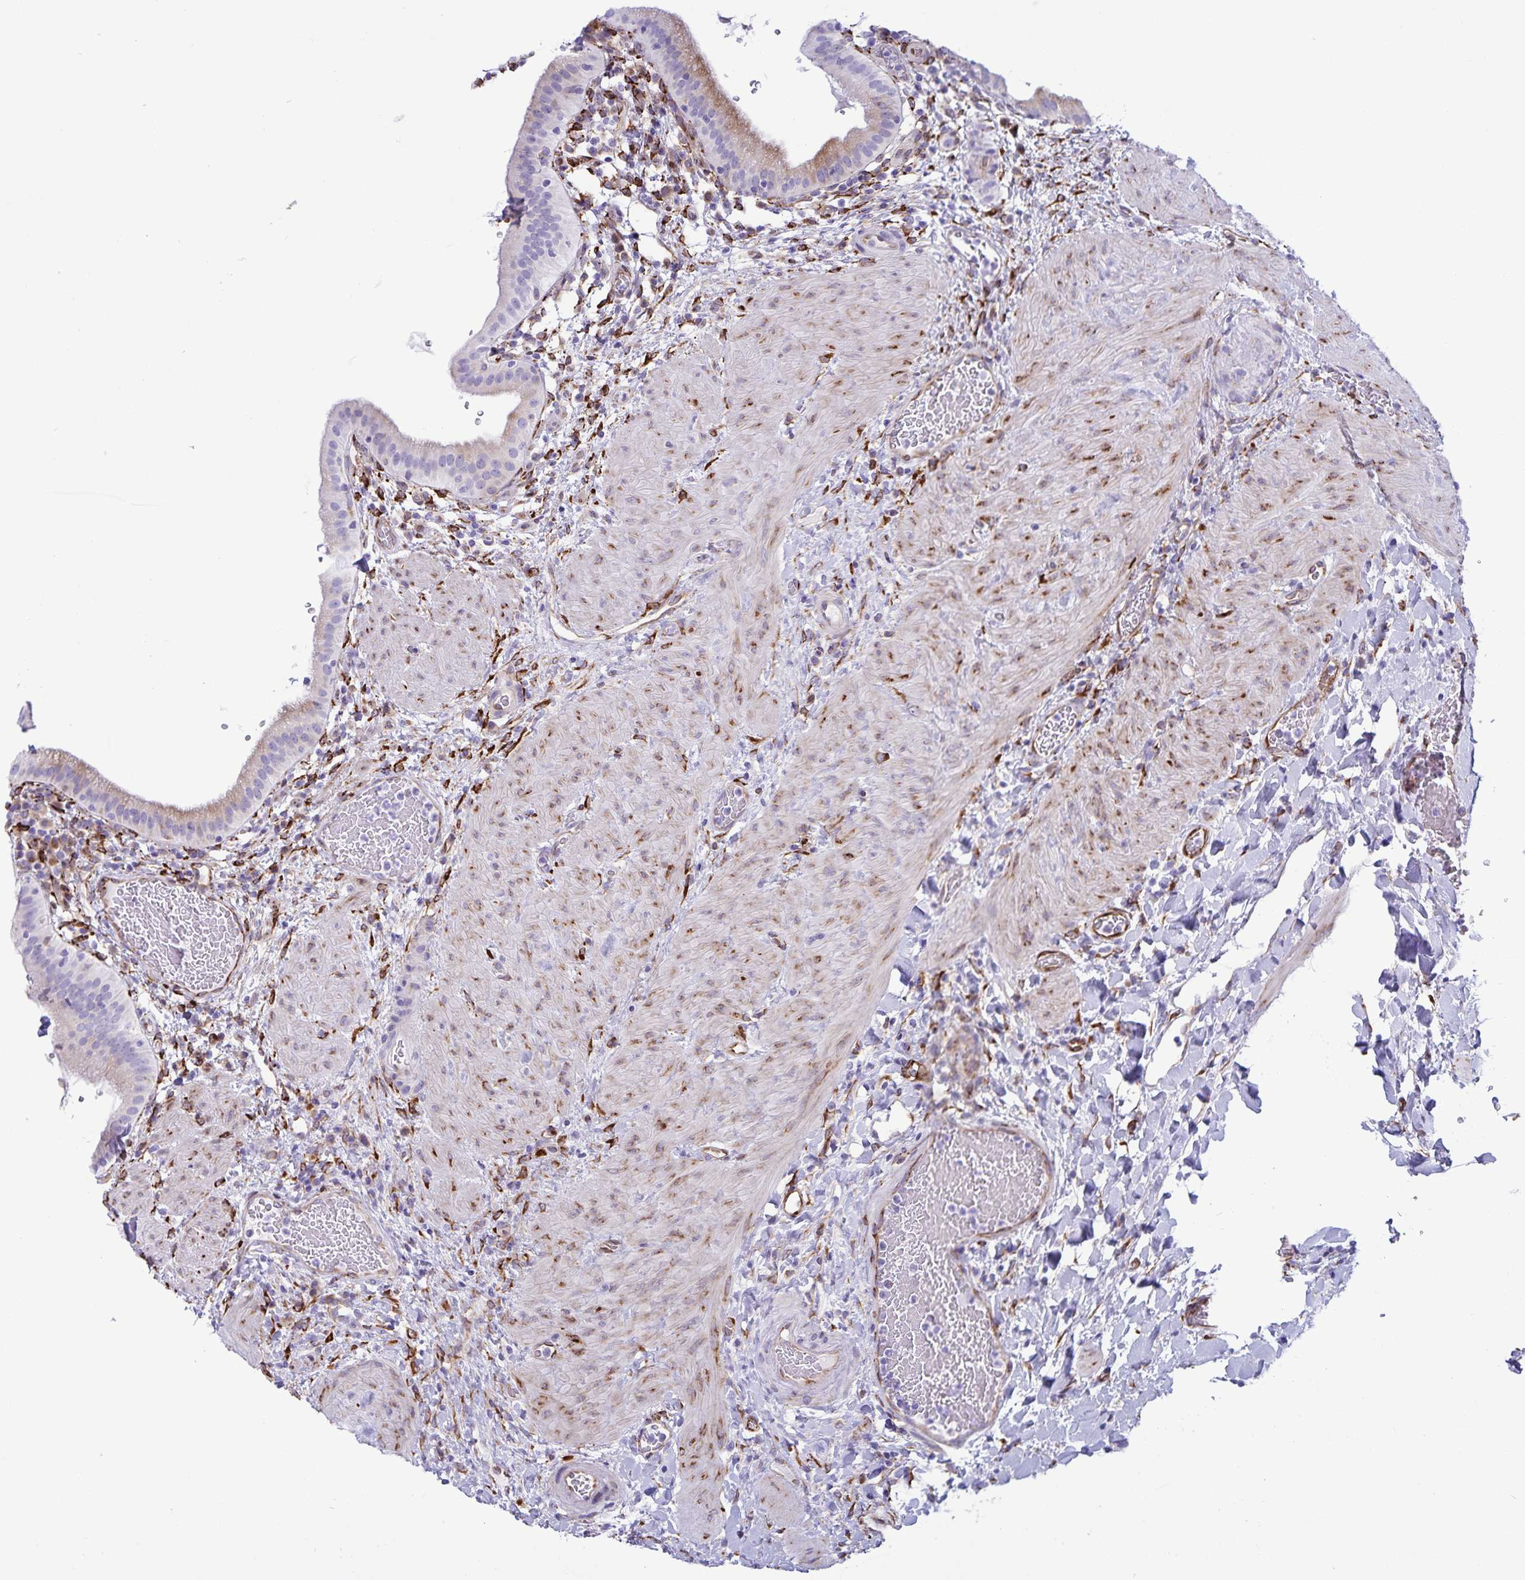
{"staining": {"intensity": "weak", "quantity": "<25%", "location": "cytoplasmic/membranous"}, "tissue": "gallbladder", "cell_type": "Glandular cells", "image_type": "normal", "snomed": [{"axis": "morphology", "description": "Normal tissue, NOS"}, {"axis": "topography", "description": "Gallbladder"}], "caption": "This is an immunohistochemistry (IHC) micrograph of benign human gallbladder. There is no expression in glandular cells.", "gene": "RCN1", "patient": {"sex": "male", "age": 26}}